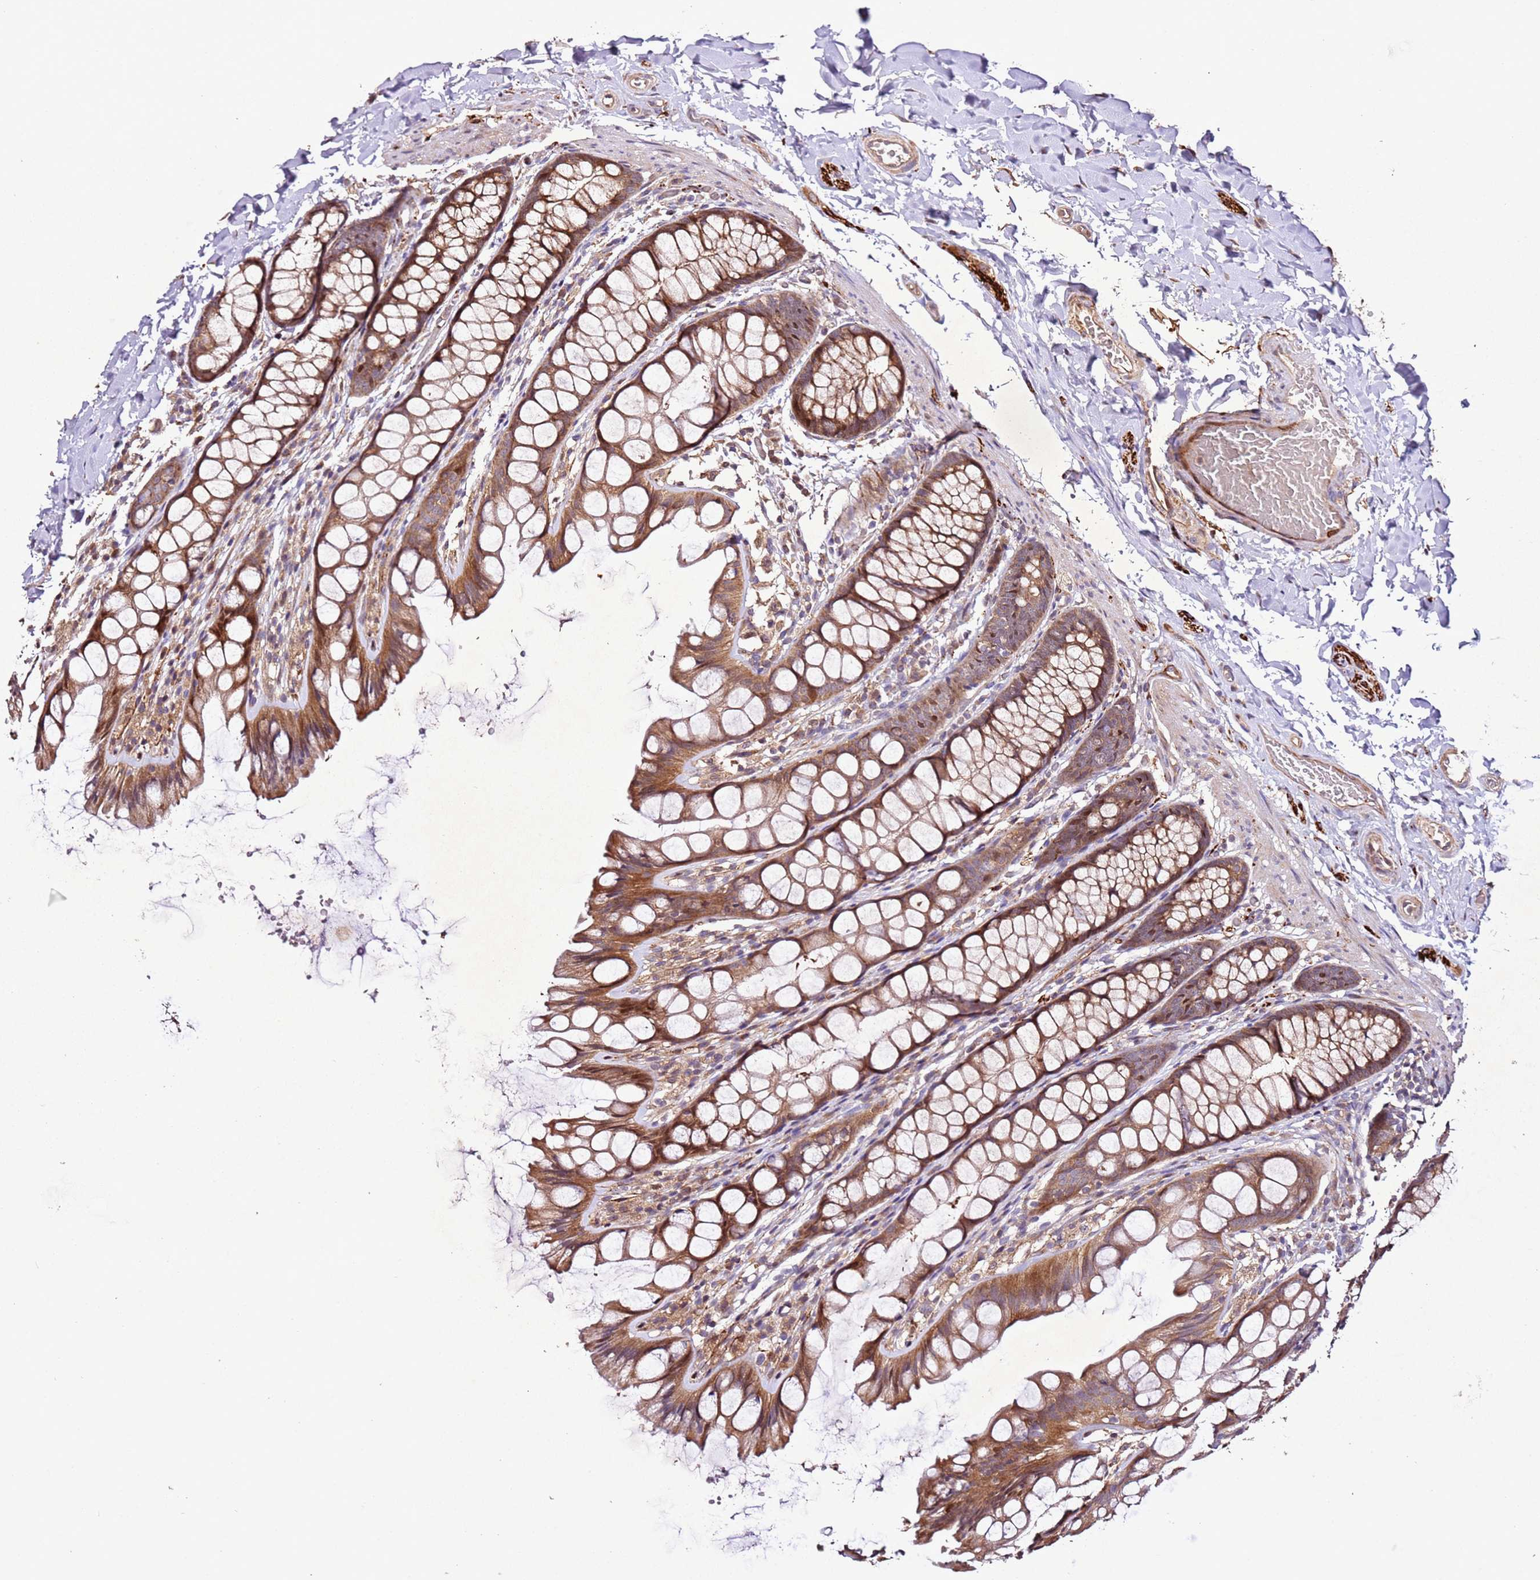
{"staining": {"intensity": "moderate", "quantity": ">75%", "location": "cytoplasmic/membranous"}, "tissue": "colon", "cell_type": "Endothelial cells", "image_type": "normal", "snomed": [{"axis": "morphology", "description": "Normal tissue, NOS"}, {"axis": "topography", "description": "Colon"}], "caption": "Moderate cytoplasmic/membranous protein positivity is present in approximately >75% of endothelial cells in colon. Ihc stains the protein in brown and the nuclei are stained blue.", "gene": "PTMA", "patient": {"sex": "male", "age": 47}}